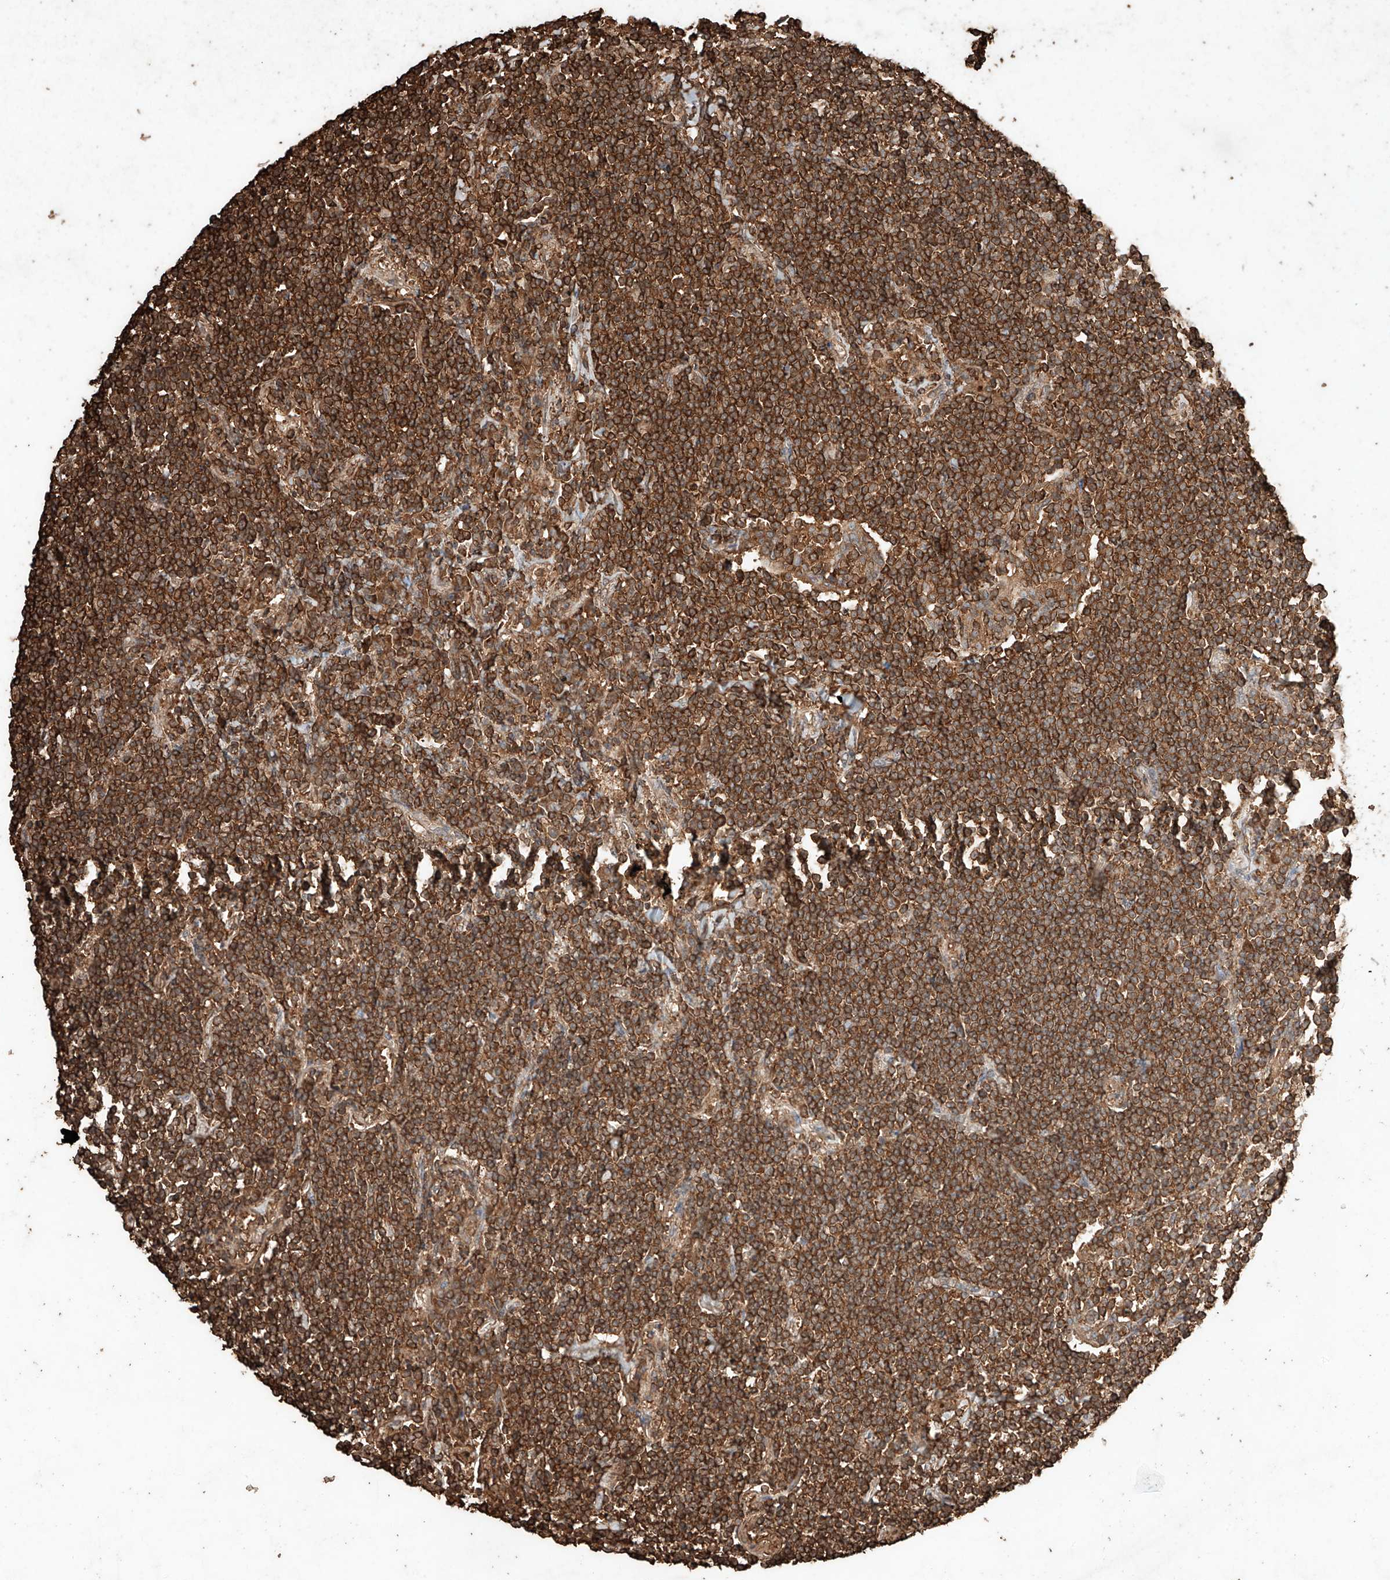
{"staining": {"intensity": "strong", "quantity": ">75%", "location": "cytoplasmic/membranous"}, "tissue": "lymphoma", "cell_type": "Tumor cells", "image_type": "cancer", "snomed": [{"axis": "morphology", "description": "Malignant lymphoma, non-Hodgkin's type, Low grade"}, {"axis": "topography", "description": "Lung"}], "caption": "Immunohistochemistry photomicrograph of neoplastic tissue: human low-grade malignant lymphoma, non-Hodgkin's type stained using IHC reveals high levels of strong protein expression localized specifically in the cytoplasmic/membranous of tumor cells, appearing as a cytoplasmic/membranous brown color.", "gene": "M6PR", "patient": {"sex": "female", "age": 71}}